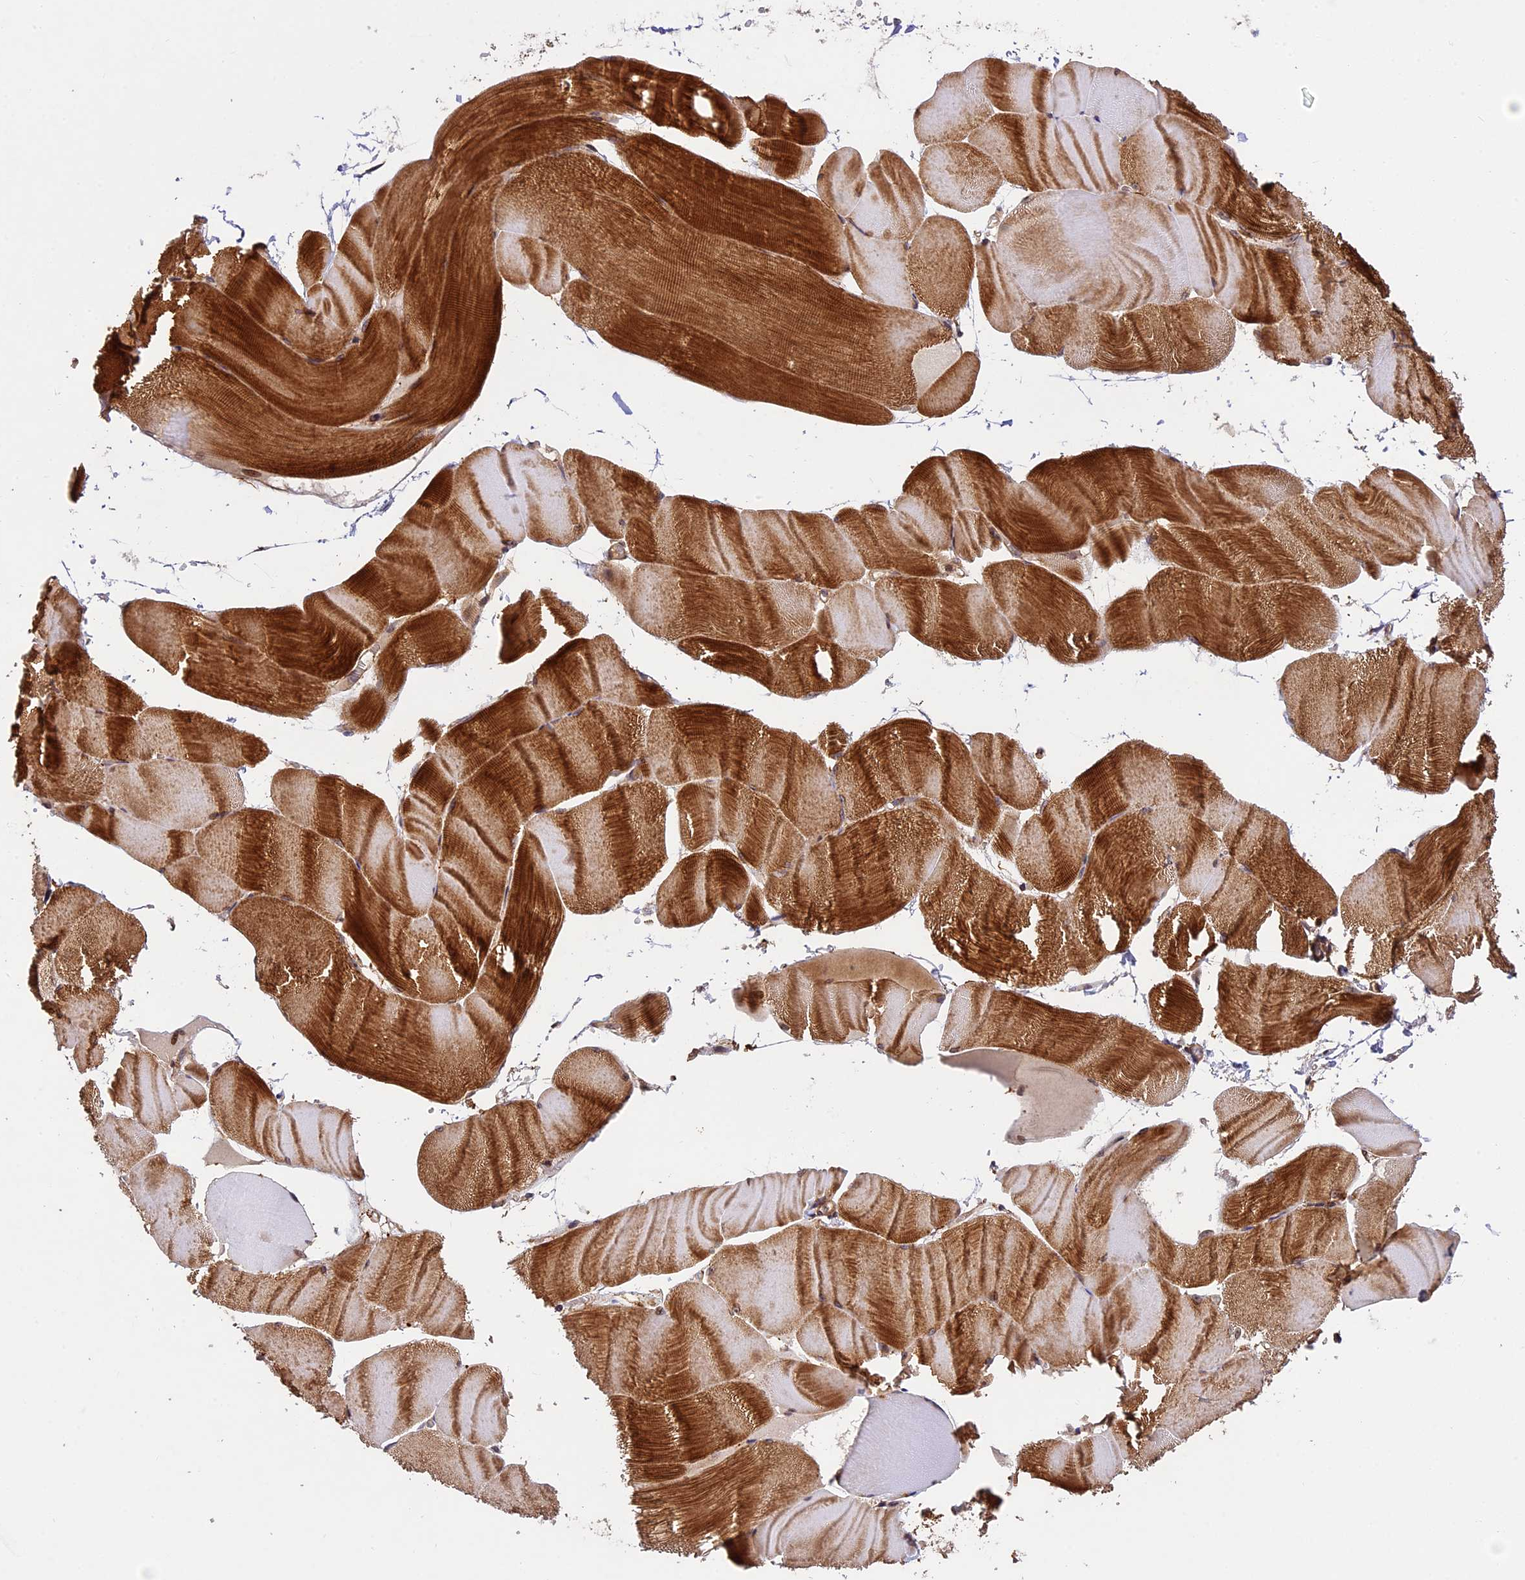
{"staining": {"intensity": "strong", "quantity": ">75%", "location": "cytoplasmic/membranous"}, "tissue": "skeletal muscle", "cell_type": "Myocytes", "image_type": "normal", "snomed": [{"axis": "morphology", "description": "Normal tissue, NOS"}, {"axis": "morphology", "description": "Basal cell carcinoma"}, {"axis": "topography", "description": "Skeletal muscle"}], "caption": "Brown immunohistochemical staining in normal skeletal muscle displays strong cytoplasmic/membranous staining in approximately >75% of myocytes.", "gene": "DGKH", "patient": {"sex": "female", "age": 64}}